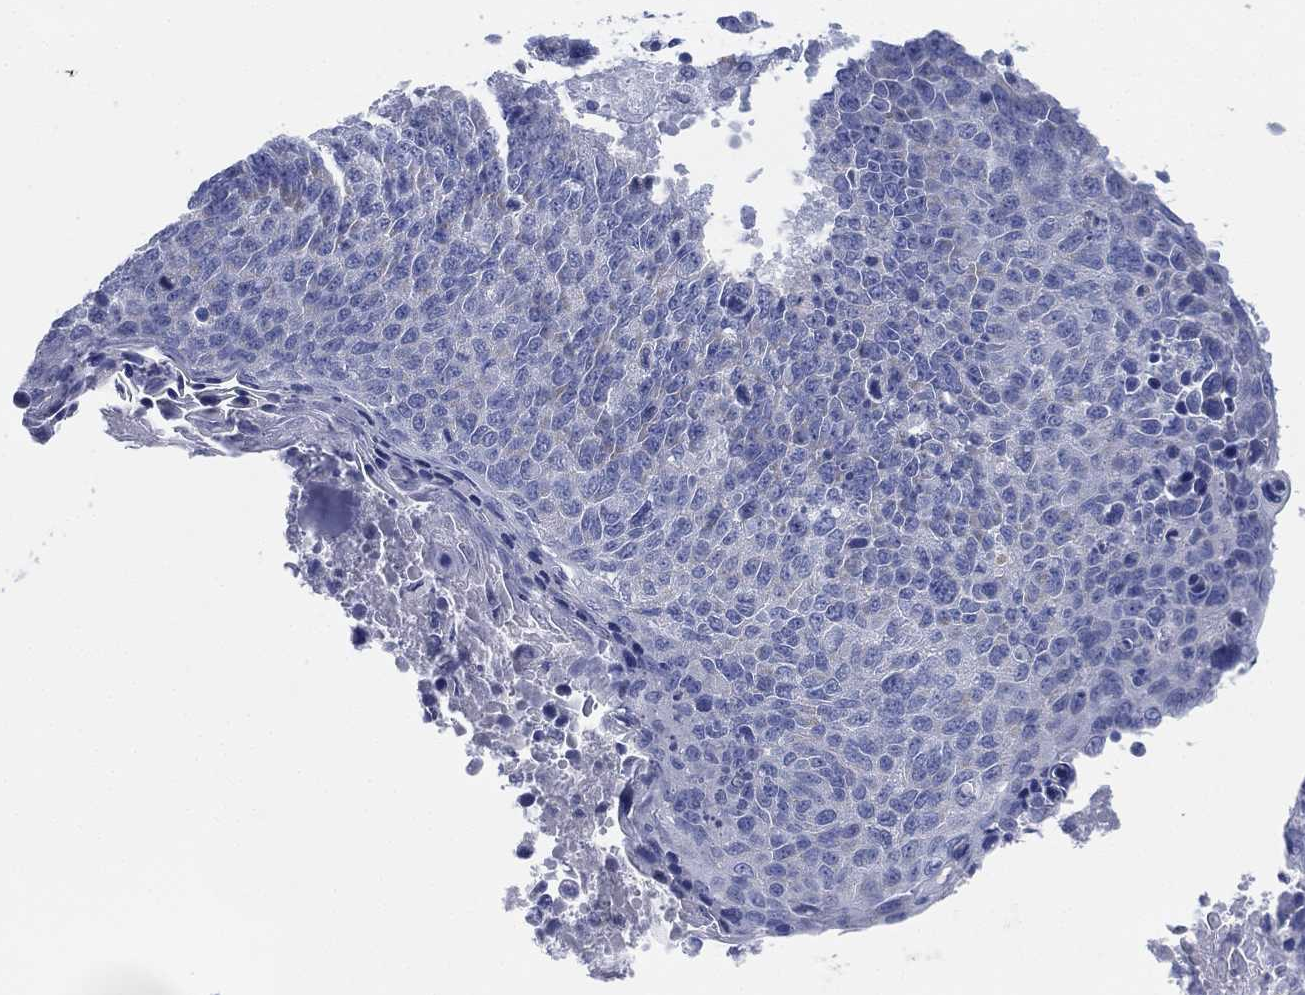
{"staining": {"intensity": "negative", "quantity": "none", "location": "none"}, "tissue": "lung cancer", "cell_type": "Tumor cells", "image_type": "cancer", "snomed": [{"axis": "morphology", "description": "Squamous cell carcinoma, NOS"}, {"axis": "topography", "description": "Lung"}], "caption": "There is no significant positivity in tumor cells of lung cancer. The staining was performed using DAB (3,3'-diaminobenzidine) to visualize the protein expression in brown, while the nuclei were stained in blue with hematoxylin (Magnification: 20x).", "gene": "ADAD2", "patient": {"sex": "male", "age": 73}}